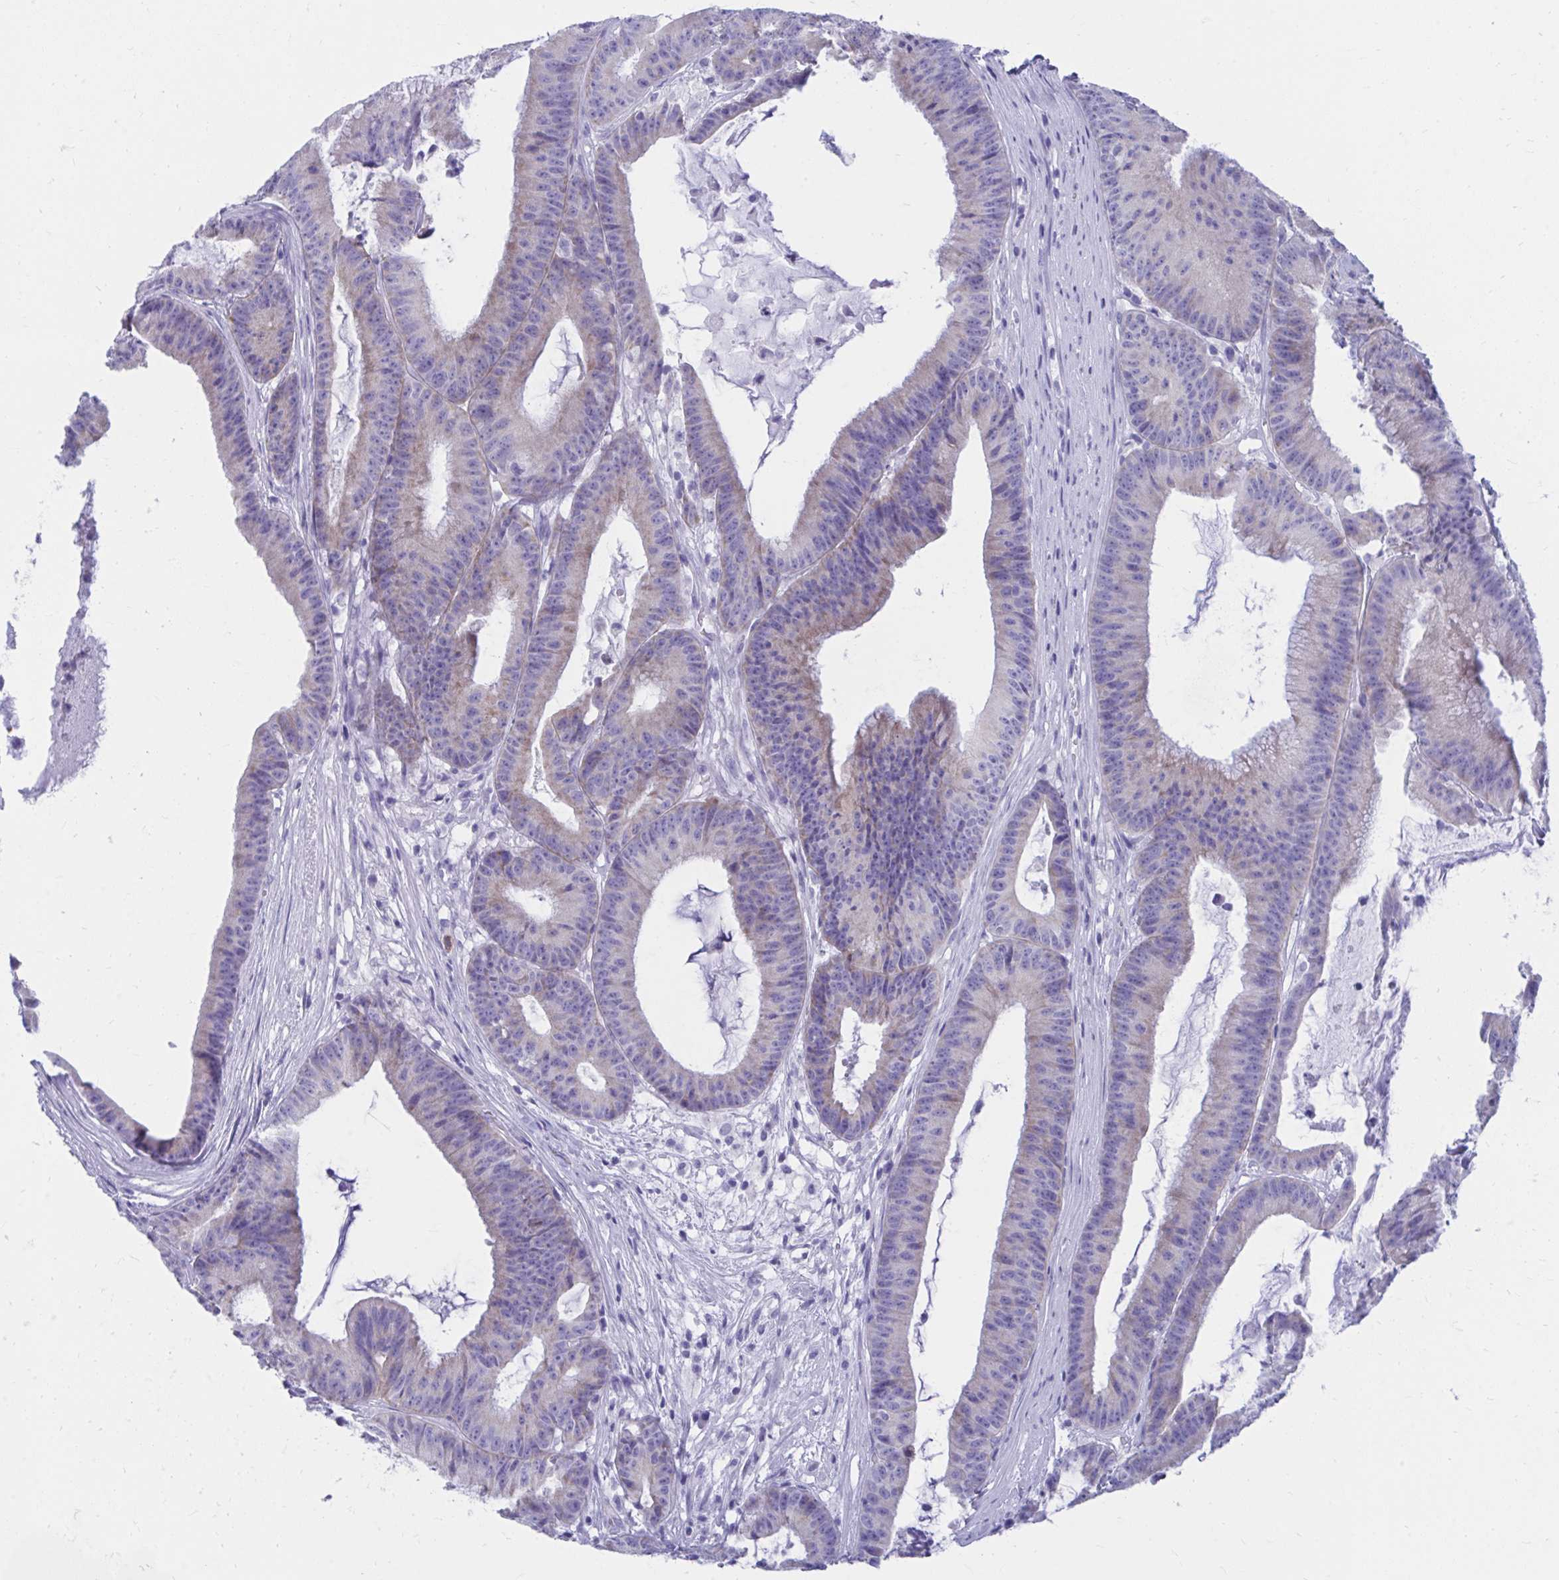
{"staining": {"intensity": "weak", "quantity": "25%-75%", "location": "cytoplasmic/membranous"}, "tissue": "colorectal cancer", "cell_type": "Tumor cells", "image_type": "cancer", "snomed": [{"axis": "morphology", "description": "Adenocarcinoma, NOS"}, {"axis": "topography", "description": "Colon"}], "caption": "An IHC image of neoplastic tissue is shown. Protein staining in brown highlights weak cytoplasmic/membranous positivity in colorectal adenocarcinoma within tumor cells.", "gene": "SHISA8", "patient": {"sex": "female", "age": 78}}